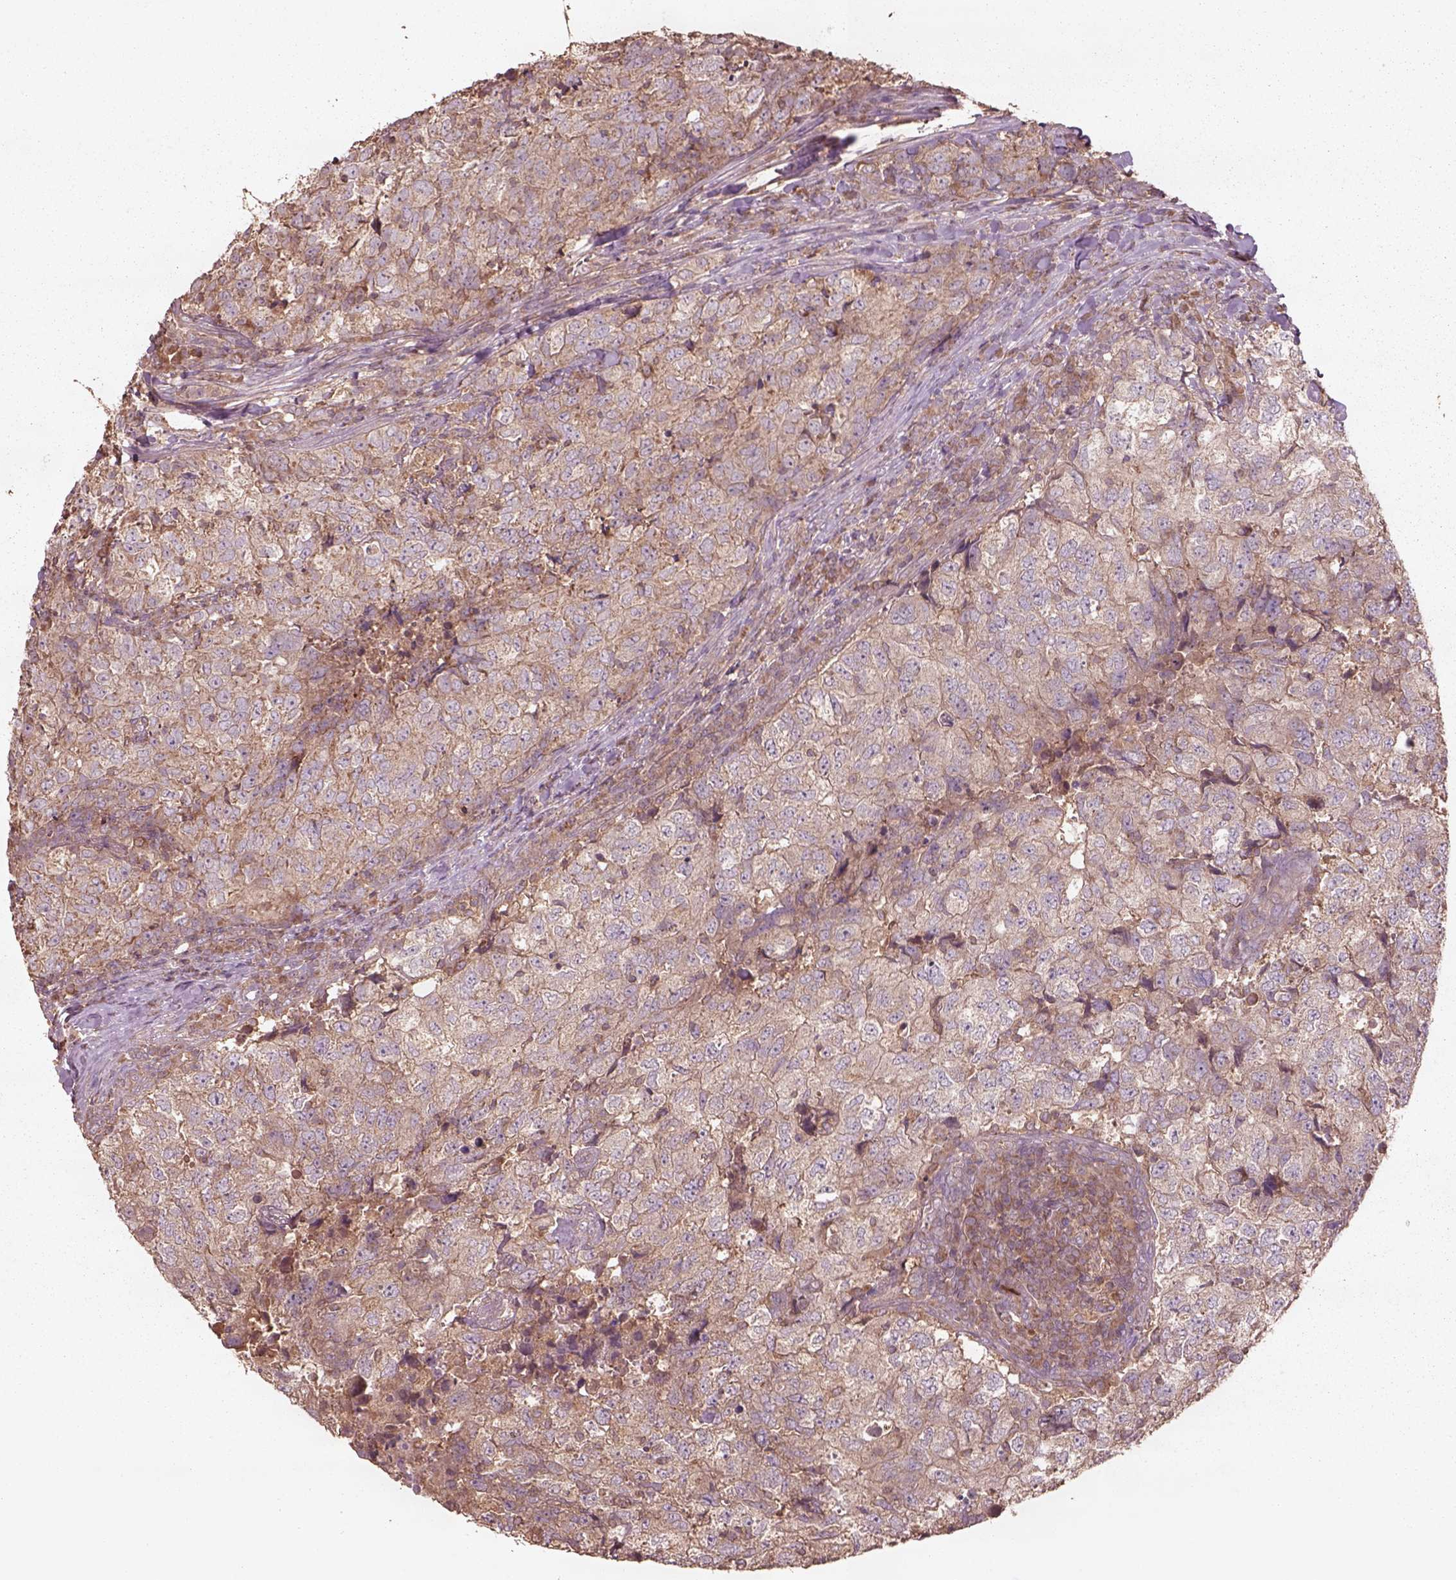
{"staining": {"intensity": "weak", "quantity": ">75%", "location": "cytoplasmic/membranous"}, "tissue": "breast cancer", "cell_type": "Tumor cells", "image_type": "cancer", "snomed": [{"axis": "morphology", "description": "Duct carcinoma"}, {"axis": "topography", "description": "Breast"}], "caption": "The histopathology image exhibits a brown stain indicating the presence of a protein in the cytoplasmic/membranous of tumor cells in breast cancer.", "gene": "TRADD", "patient": {"sex": "female", "age": 30}}